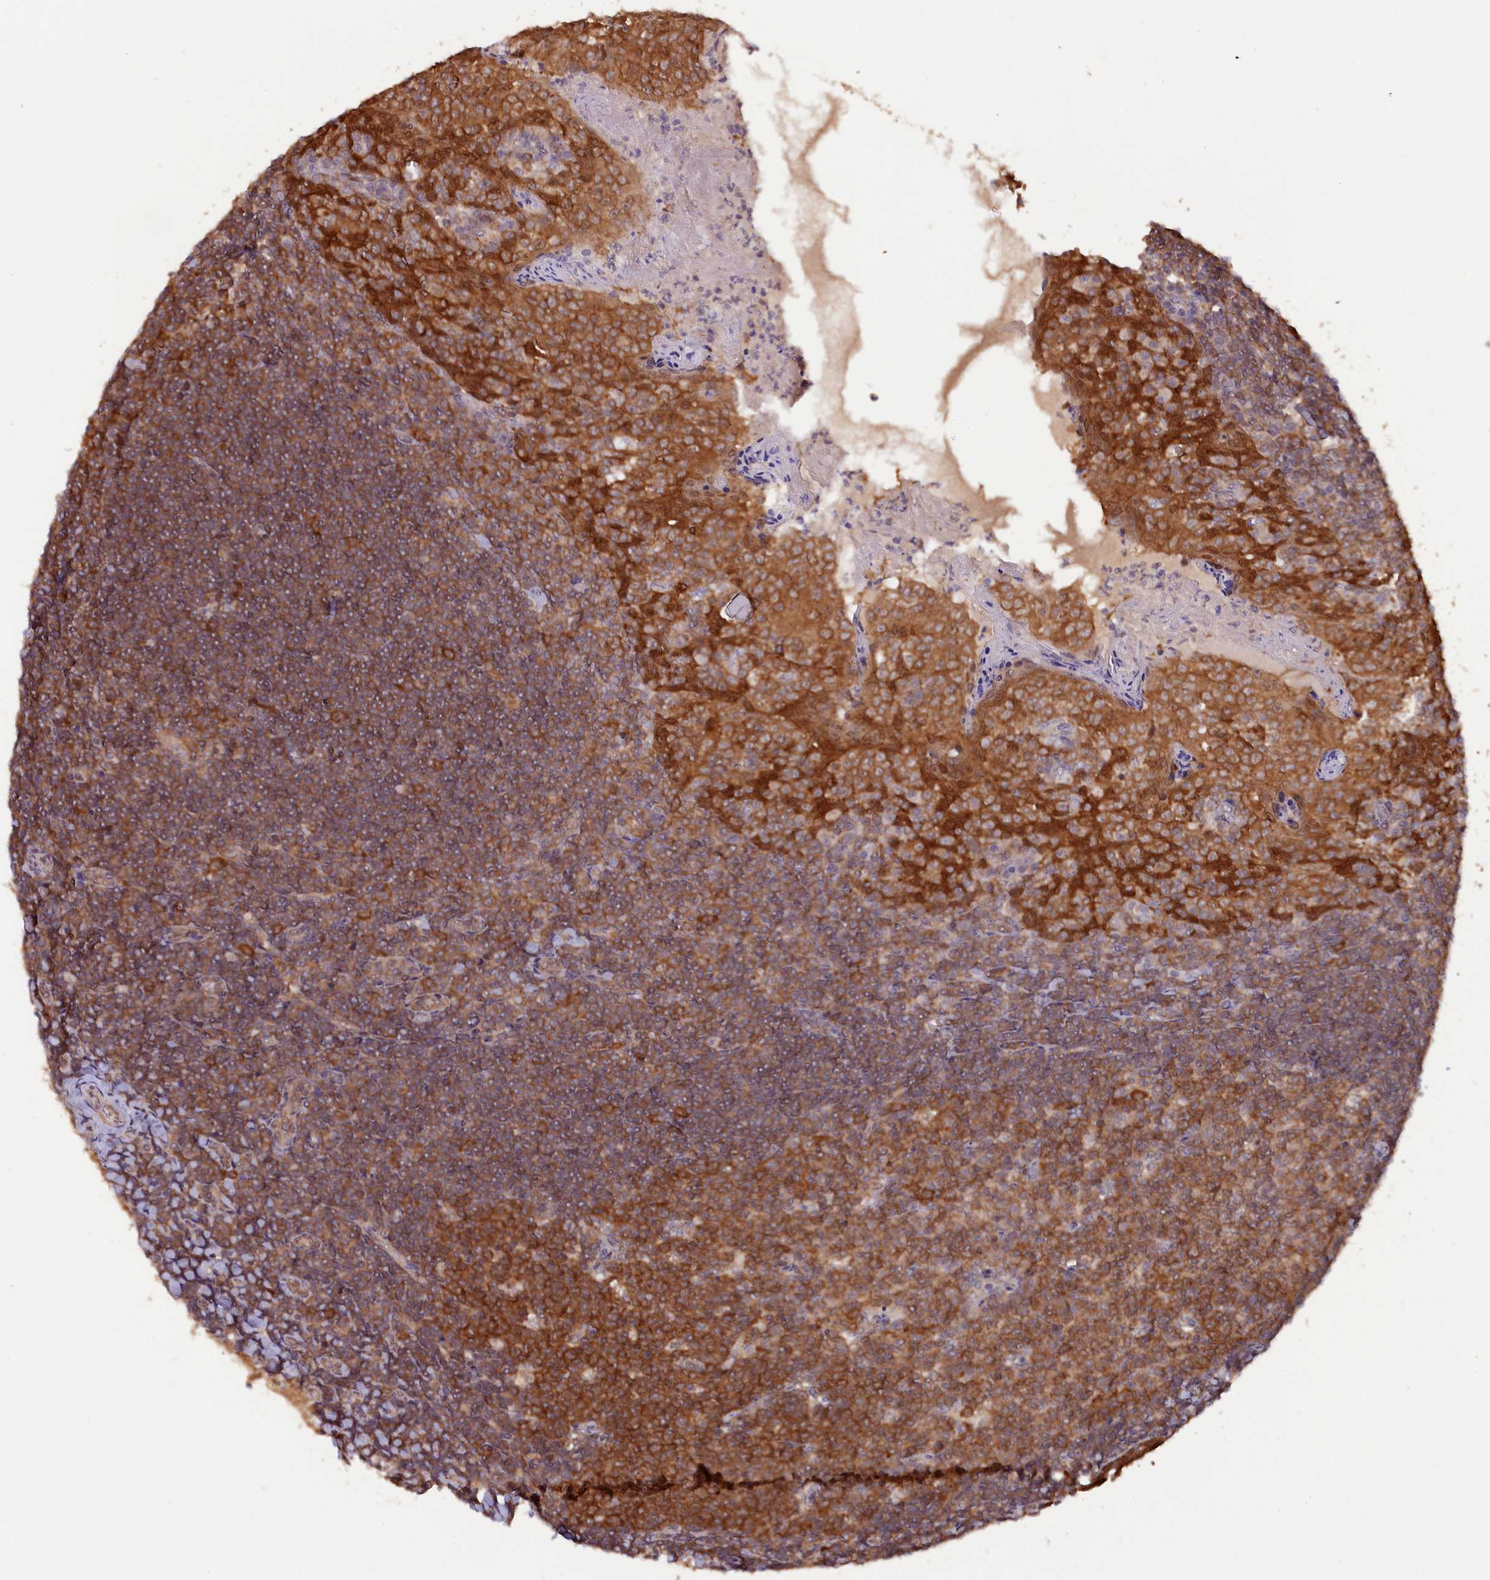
{"staining": {"intensity": "strong", "quantity": ">75%", "location": "cytoplasmic/membranous"}, "tissue": "tonsil", "cell_type": "Germinal center cells", "image_type": "normal", "snomed": [{"axis": "morphology", "description": "Normal tissue, NOS"}, {"axis": "topography", "description": "Tonsil"}], "caption": "Benign tonsil was stained to show a protein in brown. There is high levels of strong cytoplasmic/membranous staining in about >75% of germinal center cells.", "gene": "JPT2", "patient": {"sex": "female", "age": 10}}